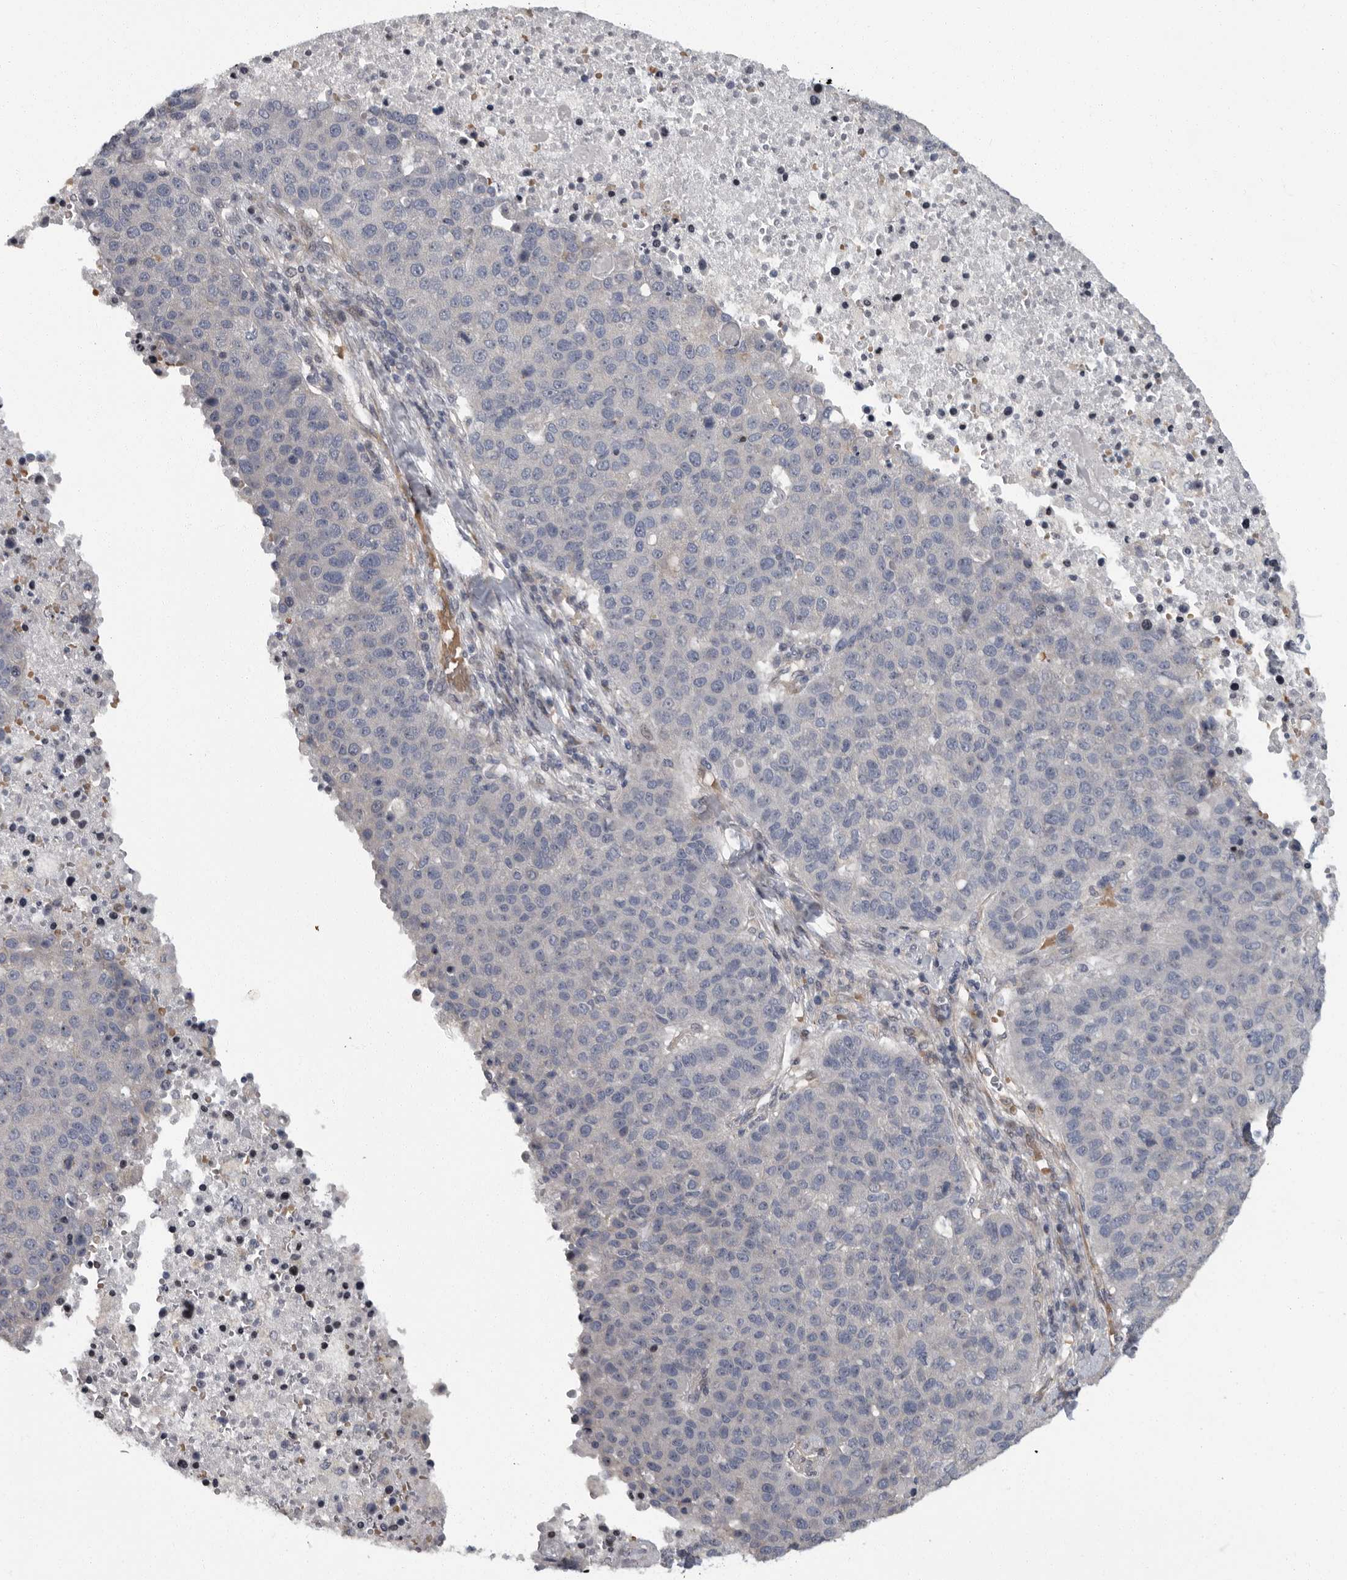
{"staining": {"intensity": "negative", "quantity": "none", "location": "none"}, "tissue": "pancreatic cancer", "cell_type": "Tumor cells", "image_type": "cancer", "snomed": [{"axis": "morphology", "description": "Adenocarcinoma, NOS"}, {"axis": "topography", "description": "Pancreas"}], "caption": "A high-resolution photomicrograph shows immunohistochemistry (IHC) staining of adenocarcinoma (pancreatic), which reveals no significant staining in tumor cells.", "gene": "PDCD11", "patient": {"sex": "female", "age": 61}}